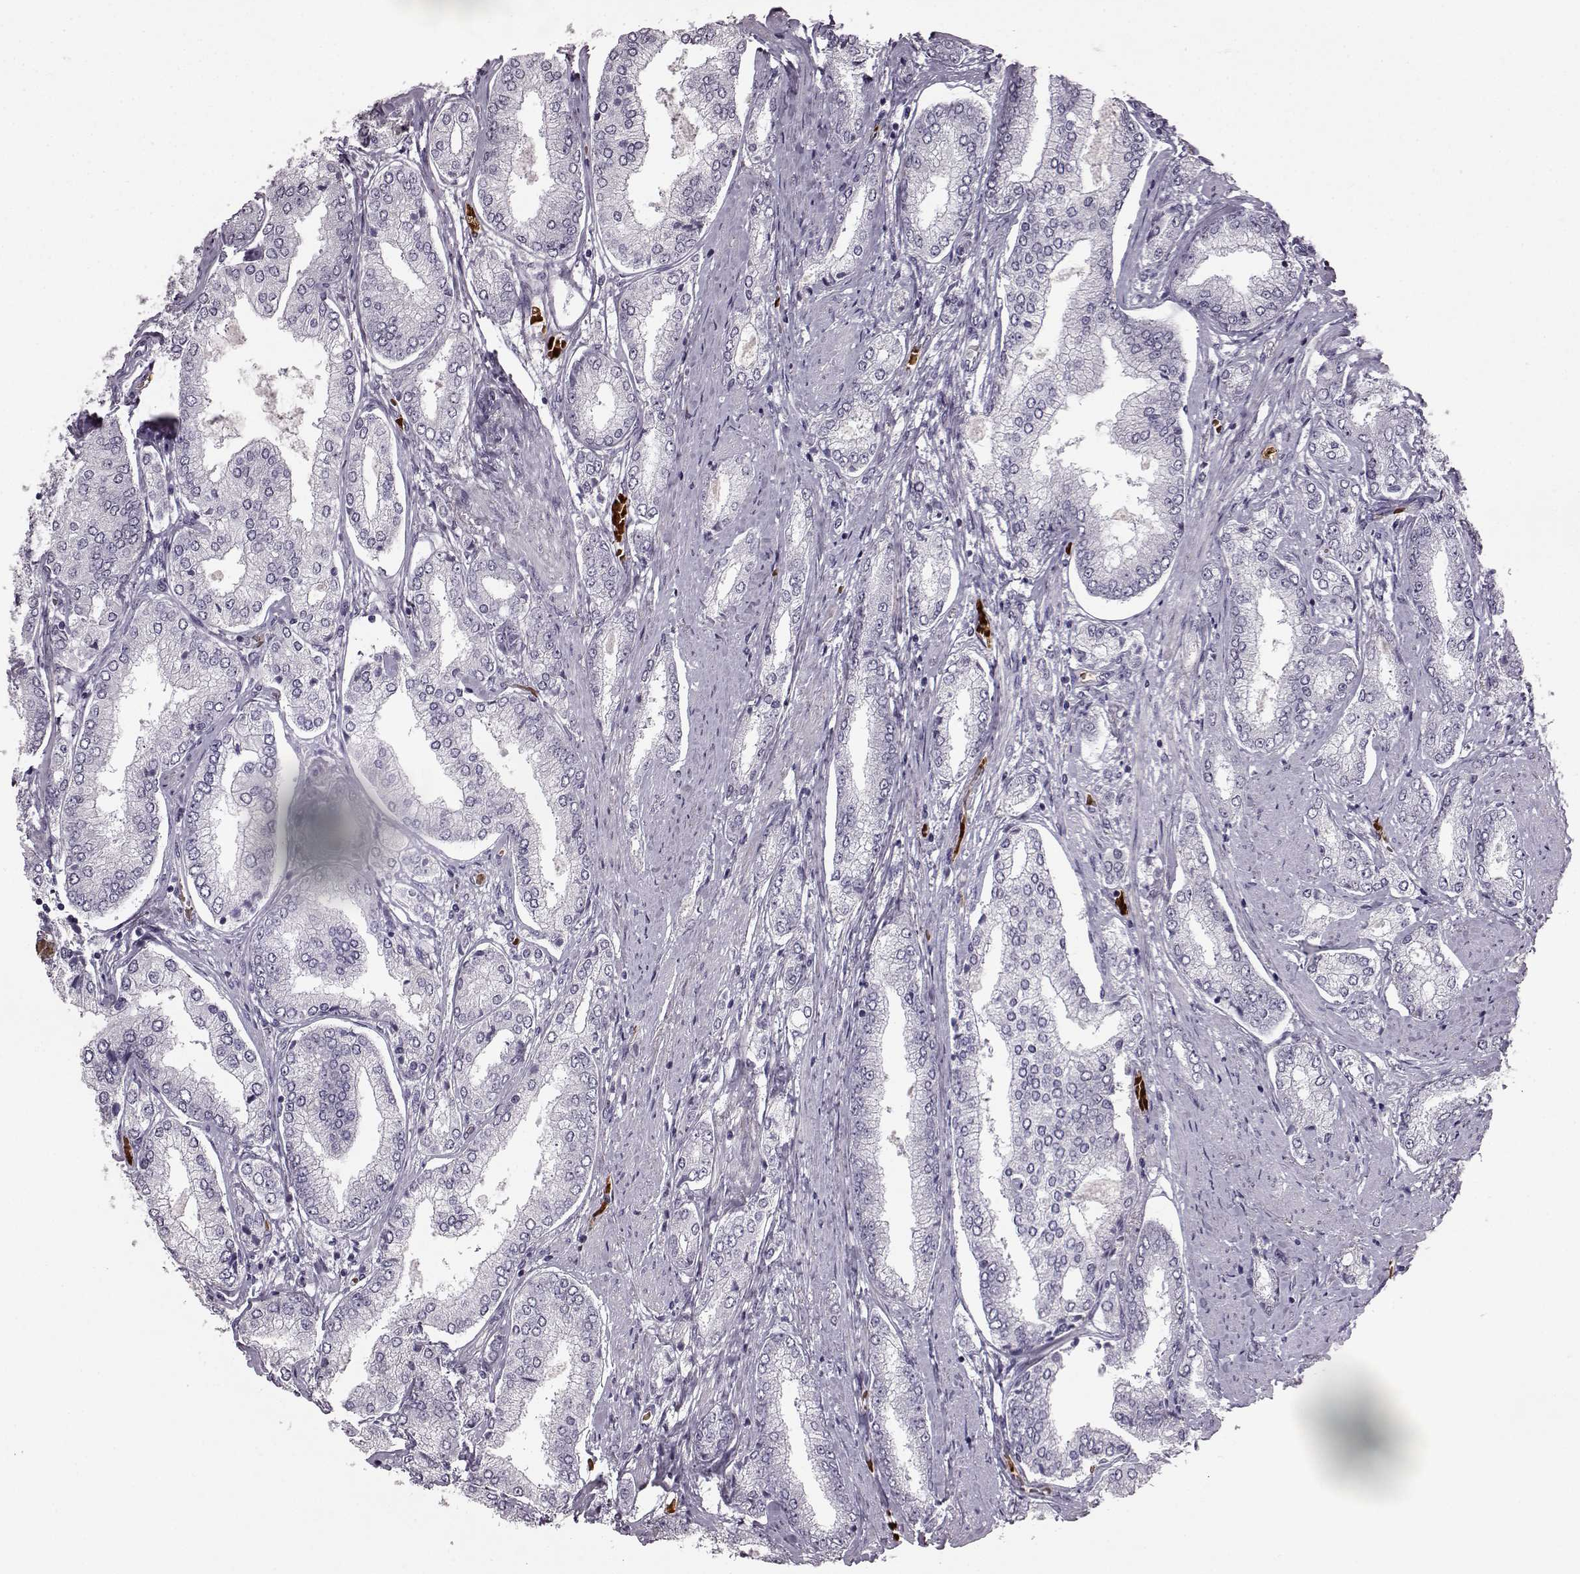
{"staining": {"intensity": "negative", "quantity": "none", "location": "none"}, "tissue": "prostate cancer", "cell_type": "Tumor cells", "image_type": "cancer", "snomed": [{"axis": "morphology", "description": "Adenocarcinoma, NOS"}, {"axis": "topography", "description": "Prostate"}], "caption": "Prostate adenocarcinoma was stained to show a protein in brown. There is no significant expression in tumor cells.", "gene": "PROP1", "patient": {"sex": "male", "age": 63}}